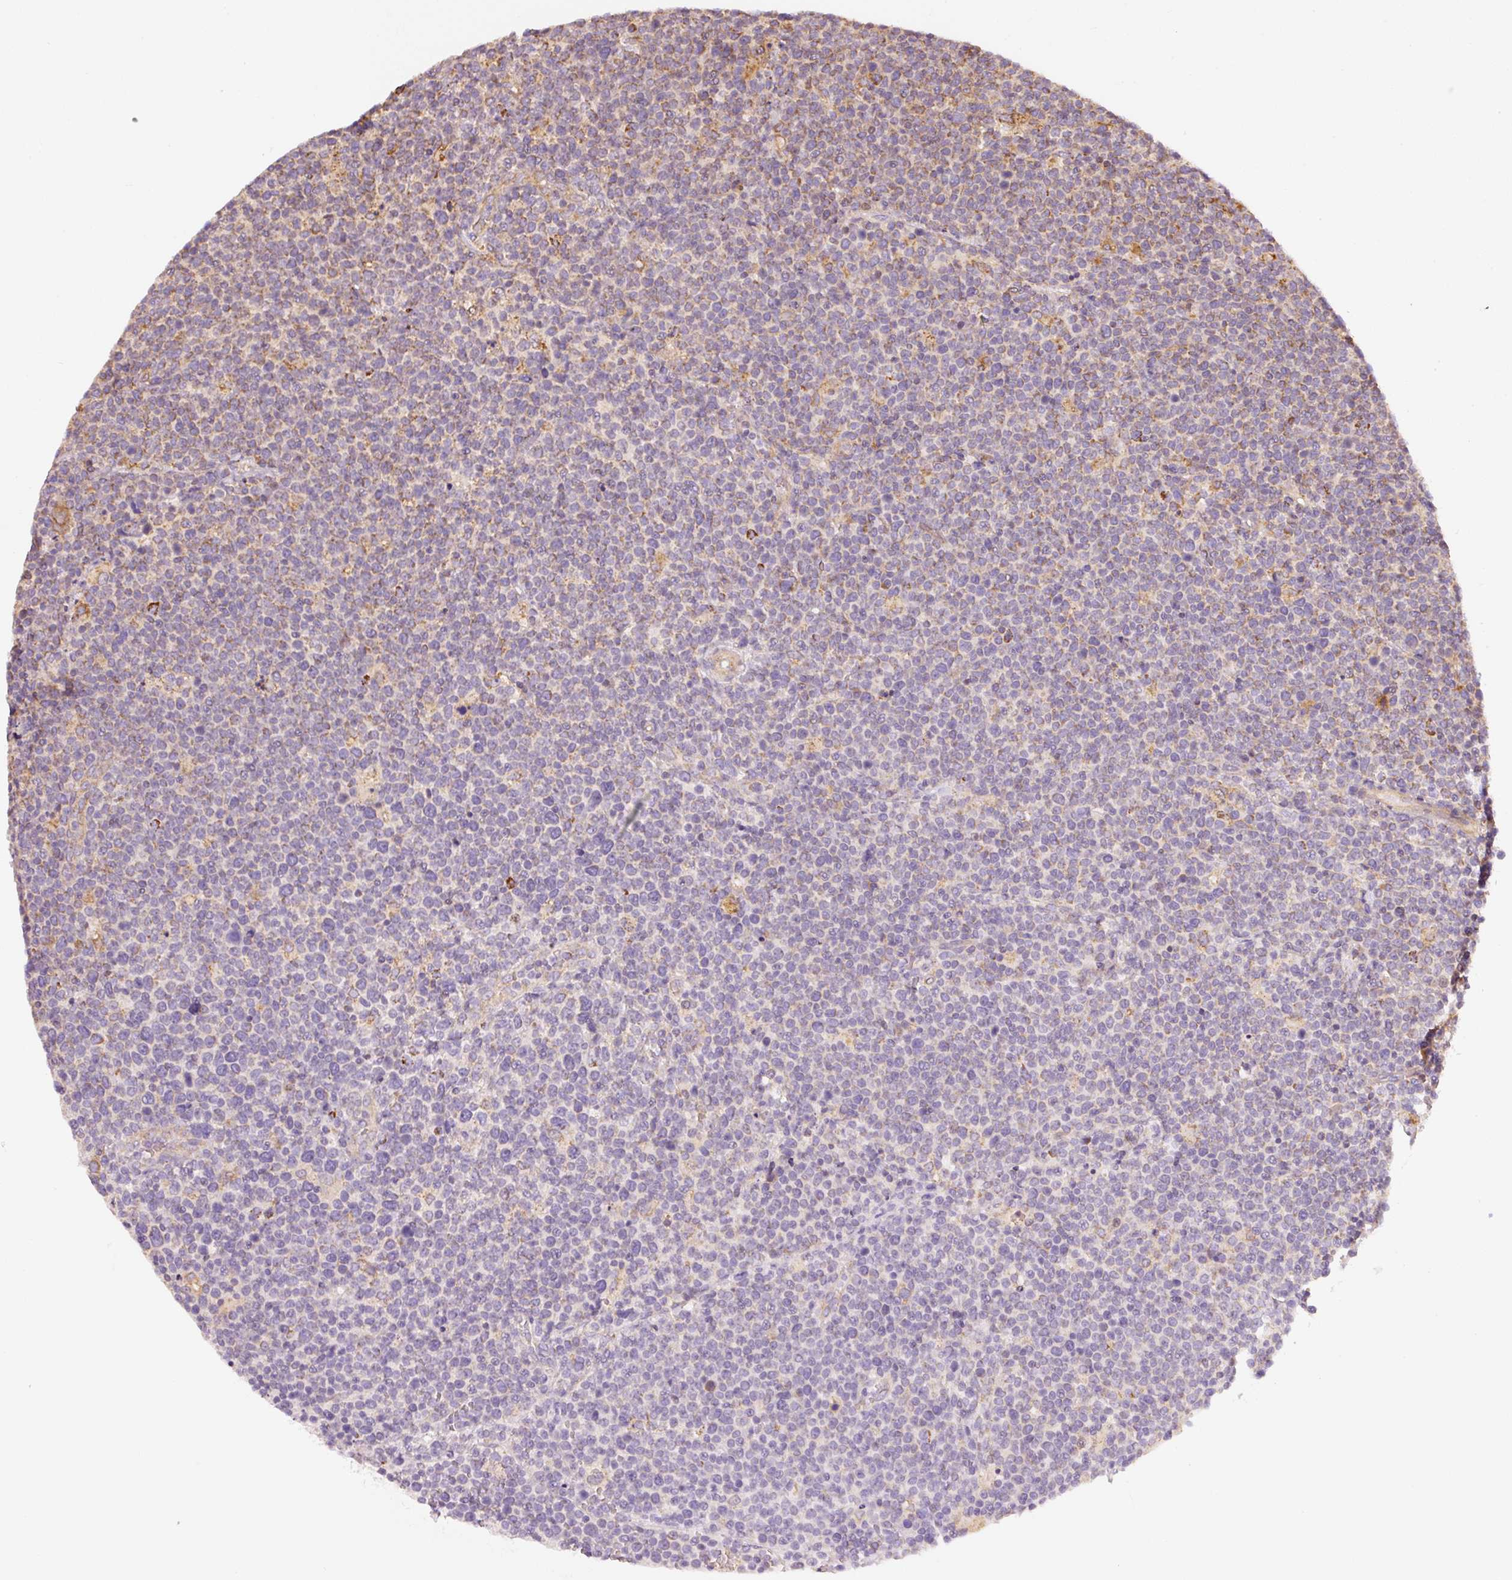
{"staining": {"intensity": "weak", "quantity": "<25%", "location": "cytoplasmic/membranous"}, "tissue": "lymphoma", "cell_type": "Tumor cells", "image_type": "cancer", "snomed": [{"axis": "morphology", "description": "Malignant lymphoma, non-Hodgkin's type, High grade"}, {"axis": "topography", "description": "Lymph node"}], "caption": "Immunohistochemistry (IHC) of lymphoma displays no expression in tumor cells.", "gene": "MTHFD1L", "patient": {"sex": "male", "age": 61}}